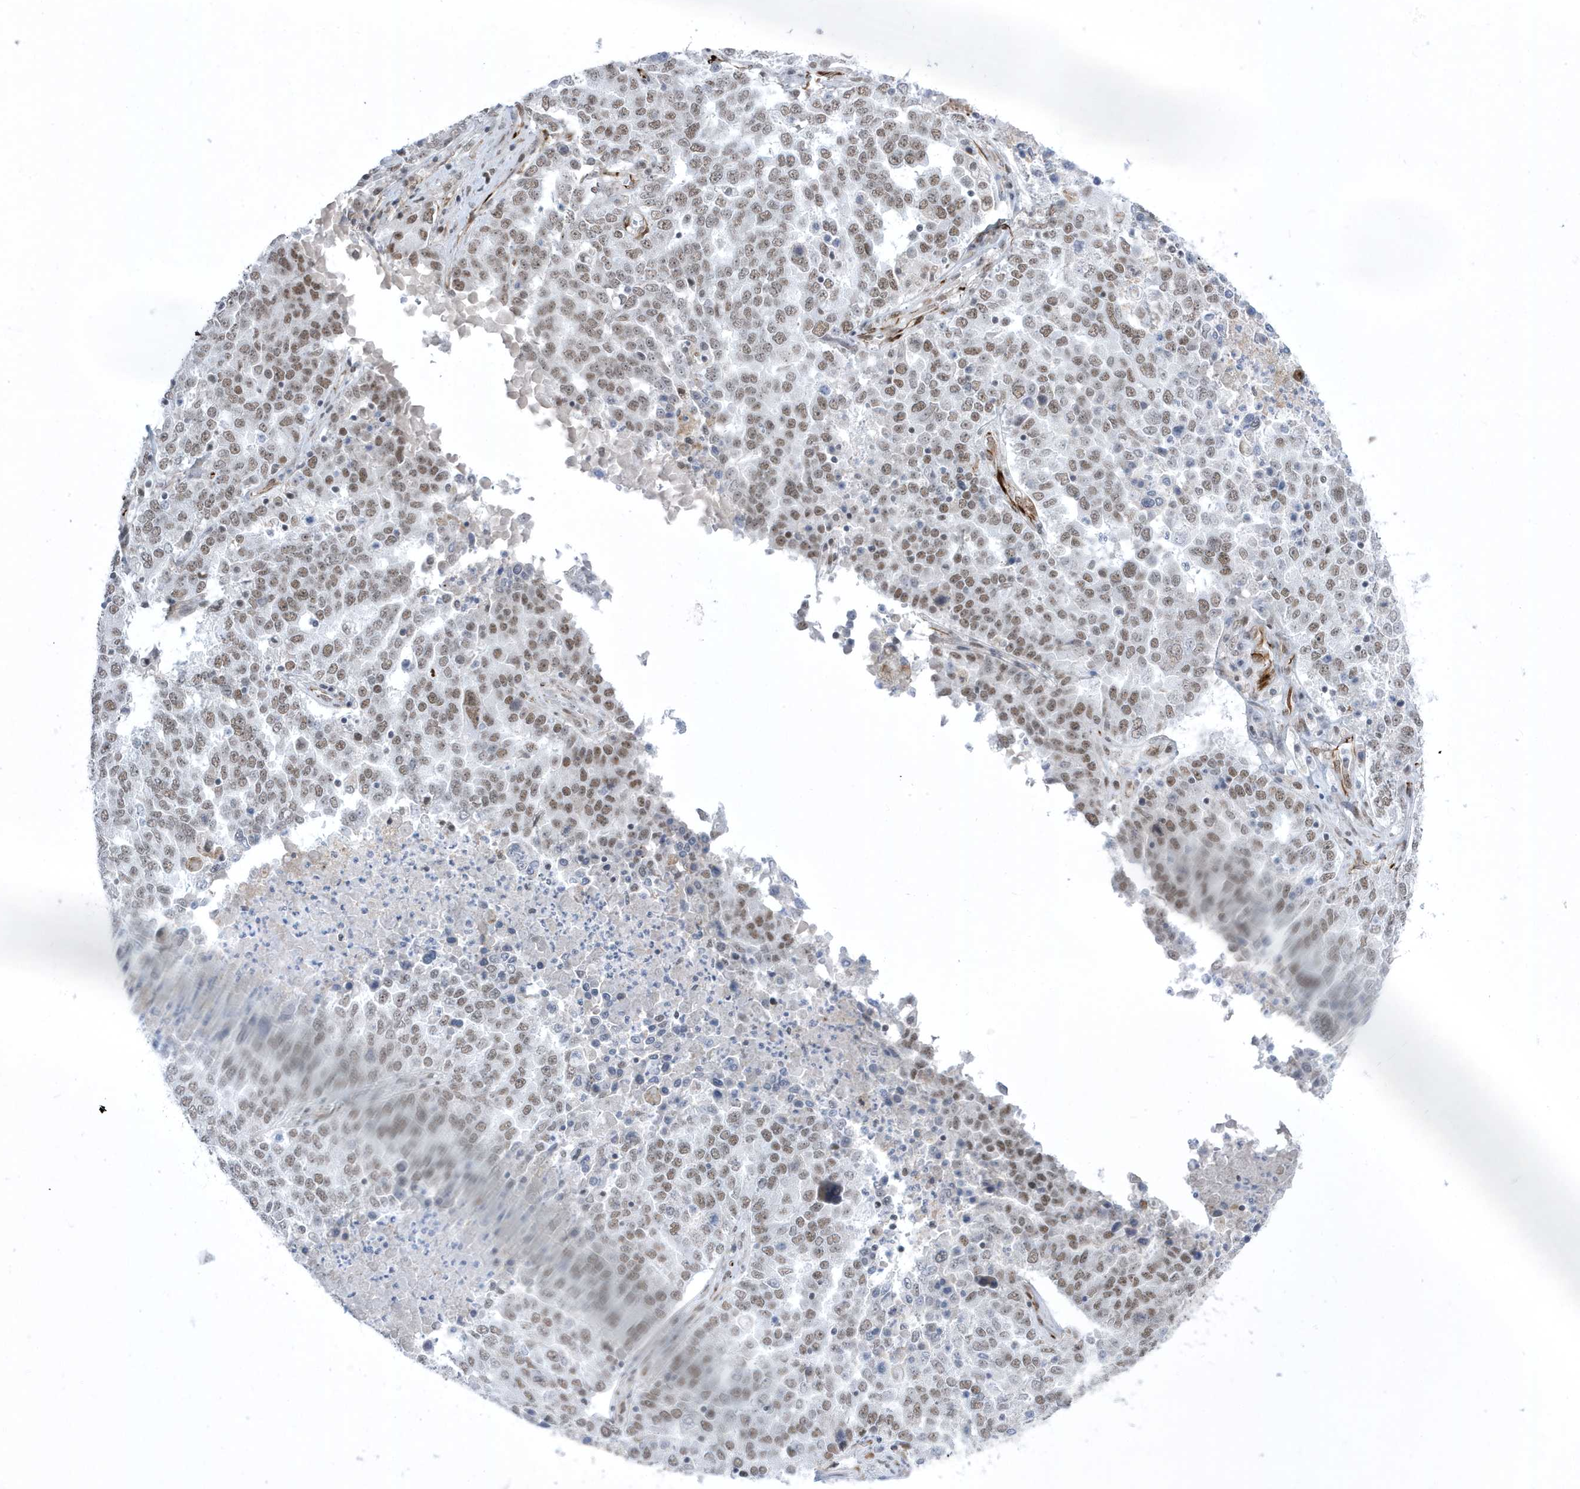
{"staining": {"intensity": "strong", "quantity": ">75%", "location": "nuclear"}, "tissue": "ovarian cancer", "cell_type": "Tumor cells", "image_type": "cancer", "snomed": [{"axis": "morphology", "description": "Carcinoma, endometroid"}, {"axis": "topography", "description": "Ovary"}], "caption": "Ovarian cancer (endometroid carcinoma) stained with immunohistochemistry (IHC) demonstrates strong nuclear positivity in approximately >75% of tumor cells.", "gene": "ADAMTSL3", "patient": {"sex": "female", "age": 62}}